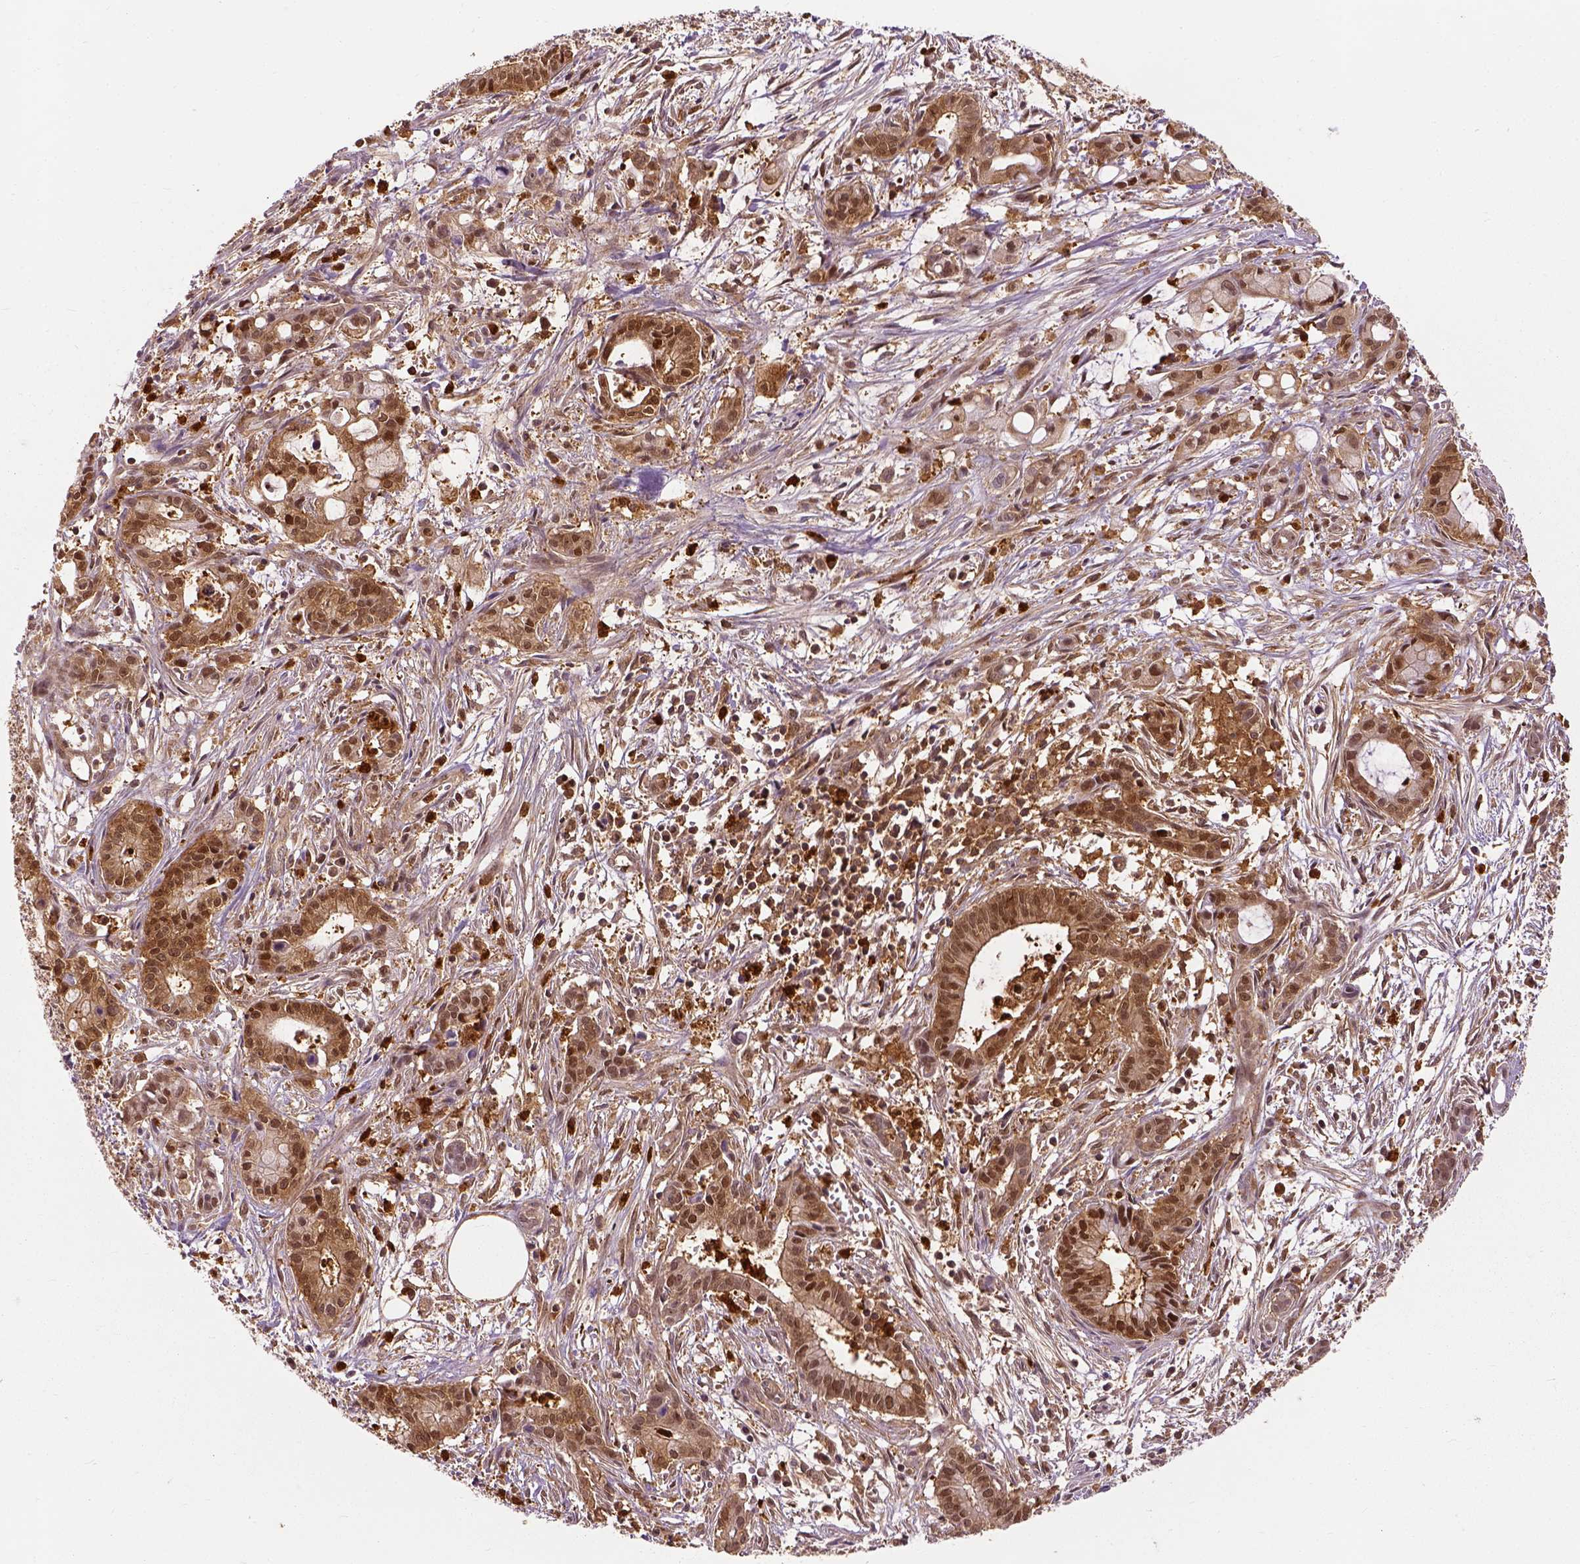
{"staining": {"intensity": "moderate", "quantity": ">75%", "location": "cytoplasmic/membranous,nuclear"}, "tissue": "pancreatic cancer", "cell_type": "Tumor cells", "image_type": "cancer", "snomed": [{"axis": "morphology", "description": "Adenocarcinoma, NOS"}, {"axis": "topography", "description": "Pancreas"}], "caption": "Approximately >75% of tumor cells in human pancreatic adenocarcinoma reveal moderate cytoplasmic/membranous and nuclear protein staining as visualized by brown immunohistochemical staining.", "gene": "GPI", "patient": {"sex": "male", "age": 48}}